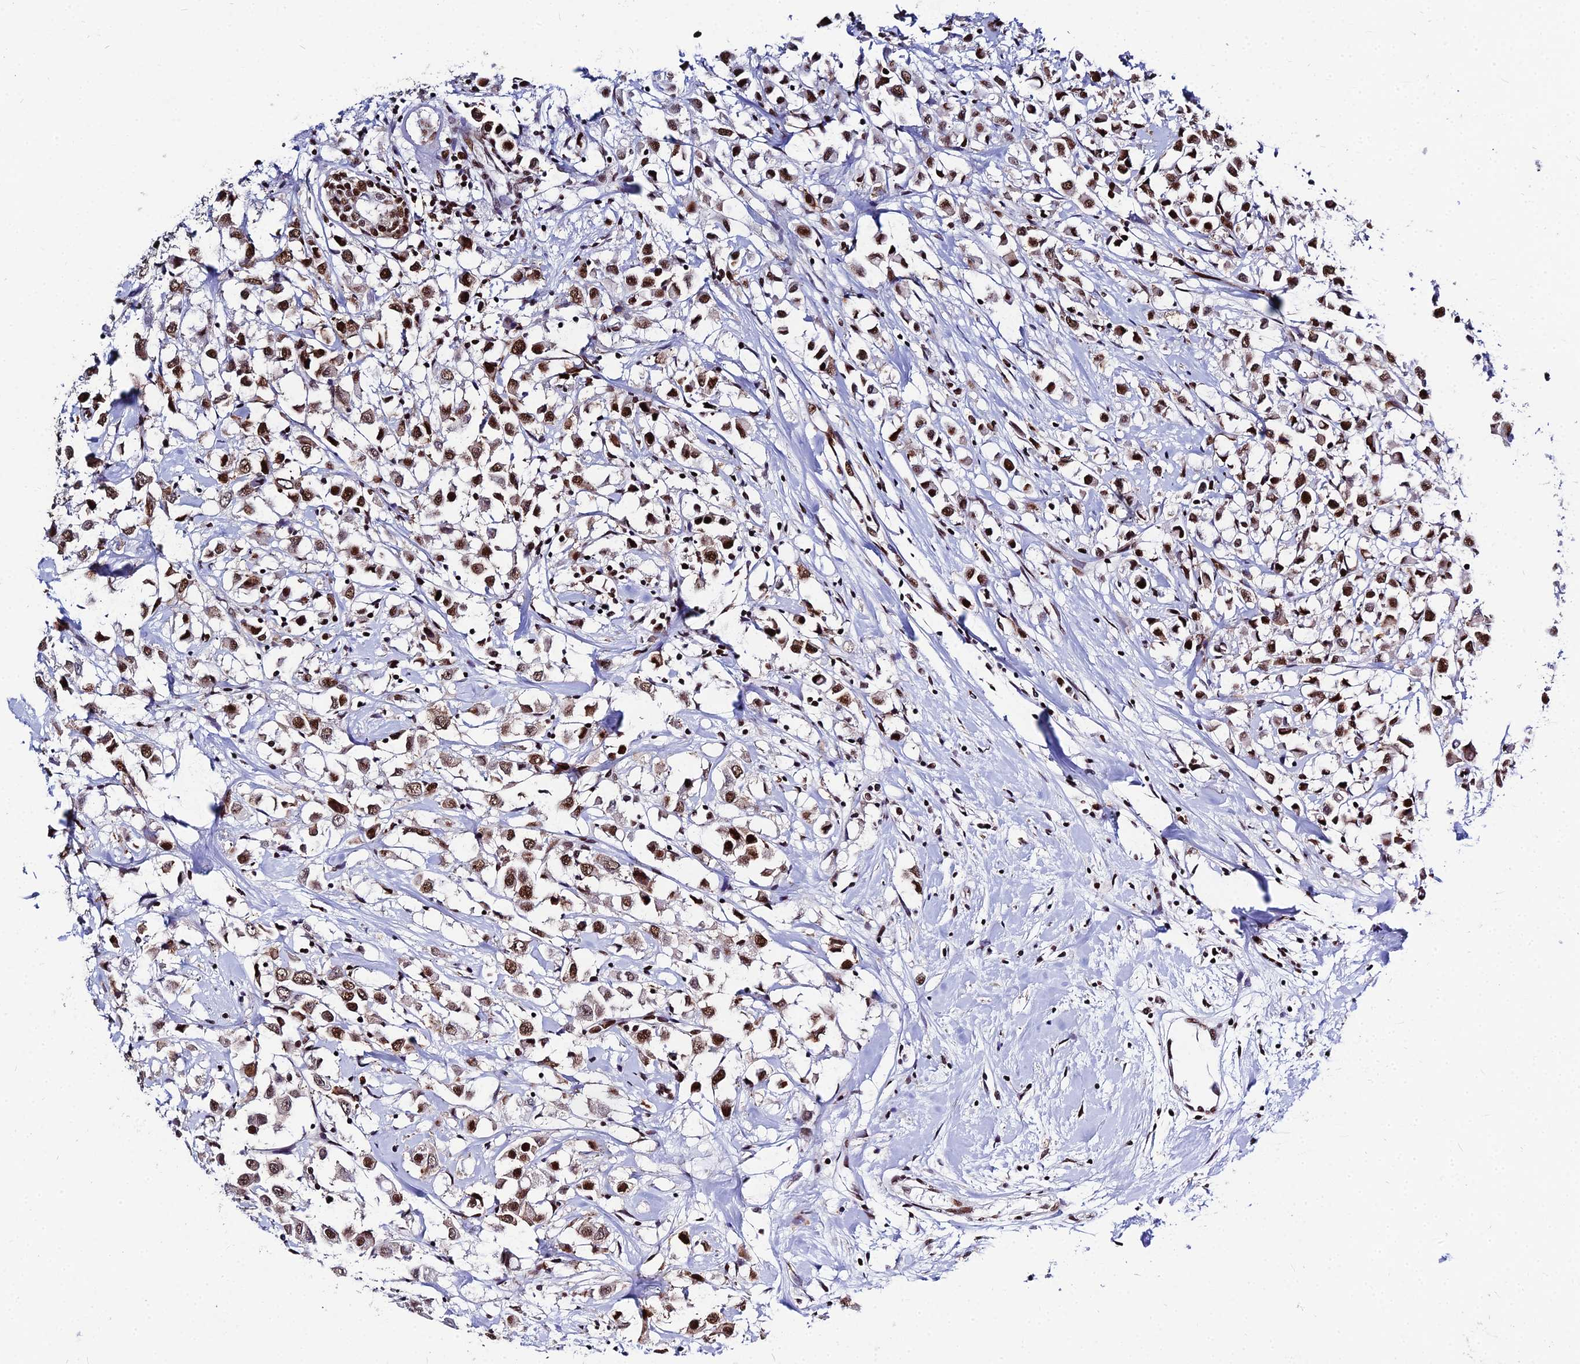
{"staining": {"intensity": "moderate", "quantity": ">75%", "location": "nuclear"}, "tissue": "breast cancer", "cell_type": "Tumor cells", "image_type": "cancer", "snomed": [{"axis": "morphology", "description": "Duct carcinoma"}, {"axis": "topography", "description": "Breast"}], "caption": "Immunohistochemistry (IHC) staining of breast cancer, which shows medium levels of moderate nuclear positivity in about >75% of tumor cells indicating moderate nuclear protein positivity. The staining was performed using DAB (brown) for protein detection and nuclei were counterstained in hematoxylin (blue).", "gene": "HNRNPH1", "patient": {"sex": "female", "age": 61}}